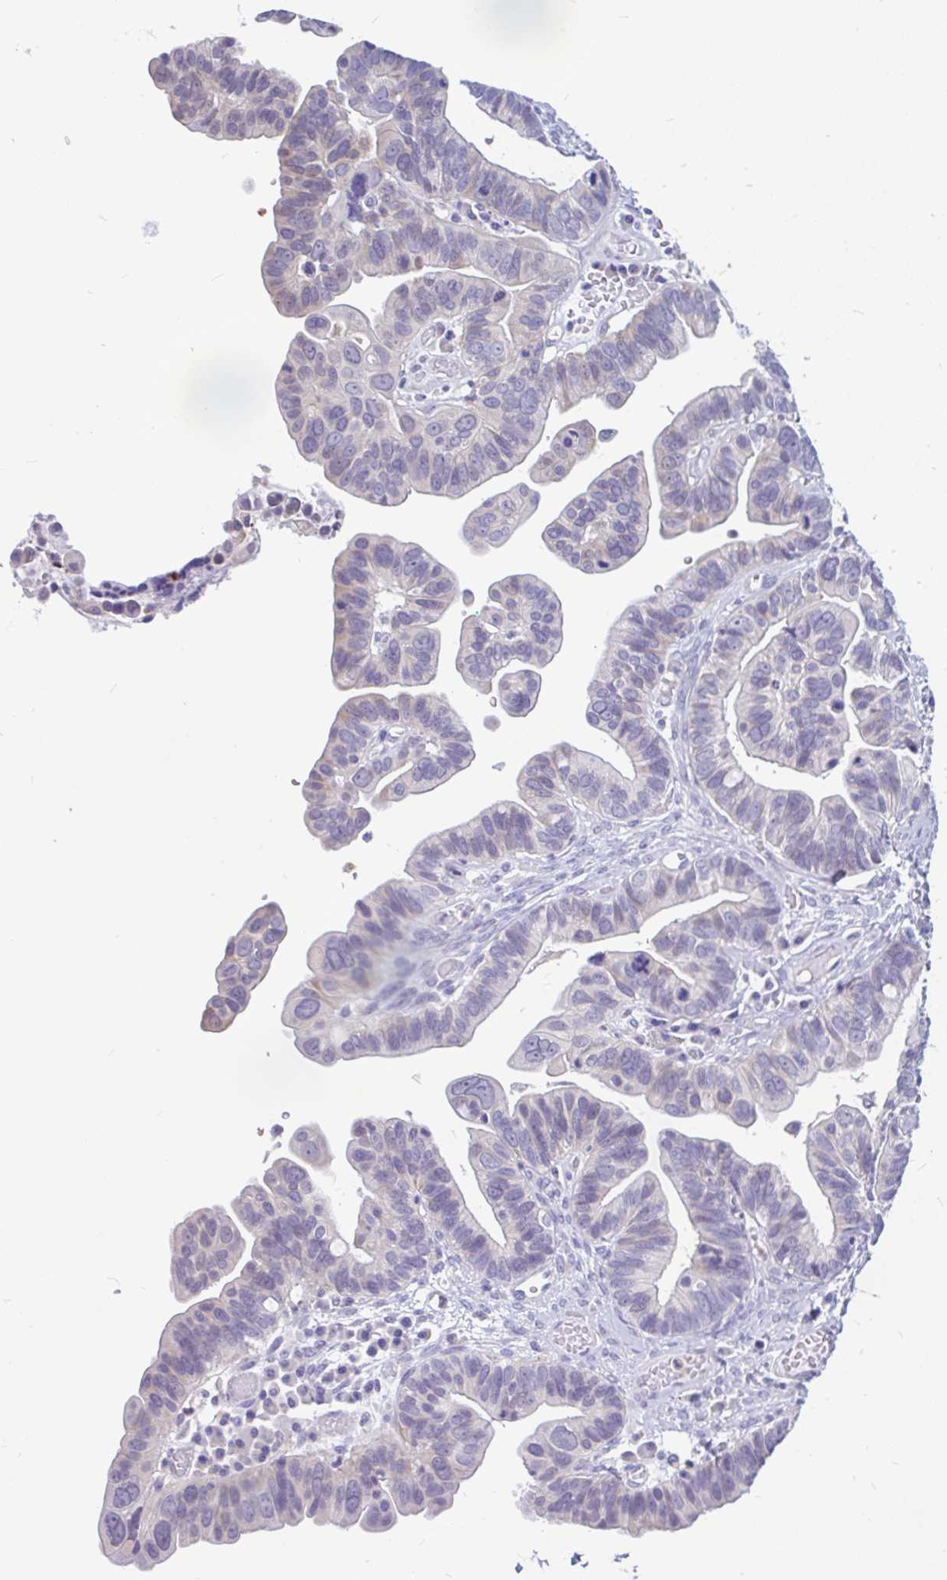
{"staining": {"intensity": "weak", "quantity": "<25%", "location": "cytoplasmic/membranous"}, "tissue": "ovarian cancer", "cell_type": "Tumor cells", "image_type": "cancer", "snomed": [{"axis": "morphology", "description": "Cystadenocarcinoma, serous, NOS"}, {"axis": "topography", "description": "Ovary"}], "caption": "The image displays no staining of tumor cells in ovarian cancer.", "gene": "KIAA2013", "patient": {"sex": "female", "age": 56}}